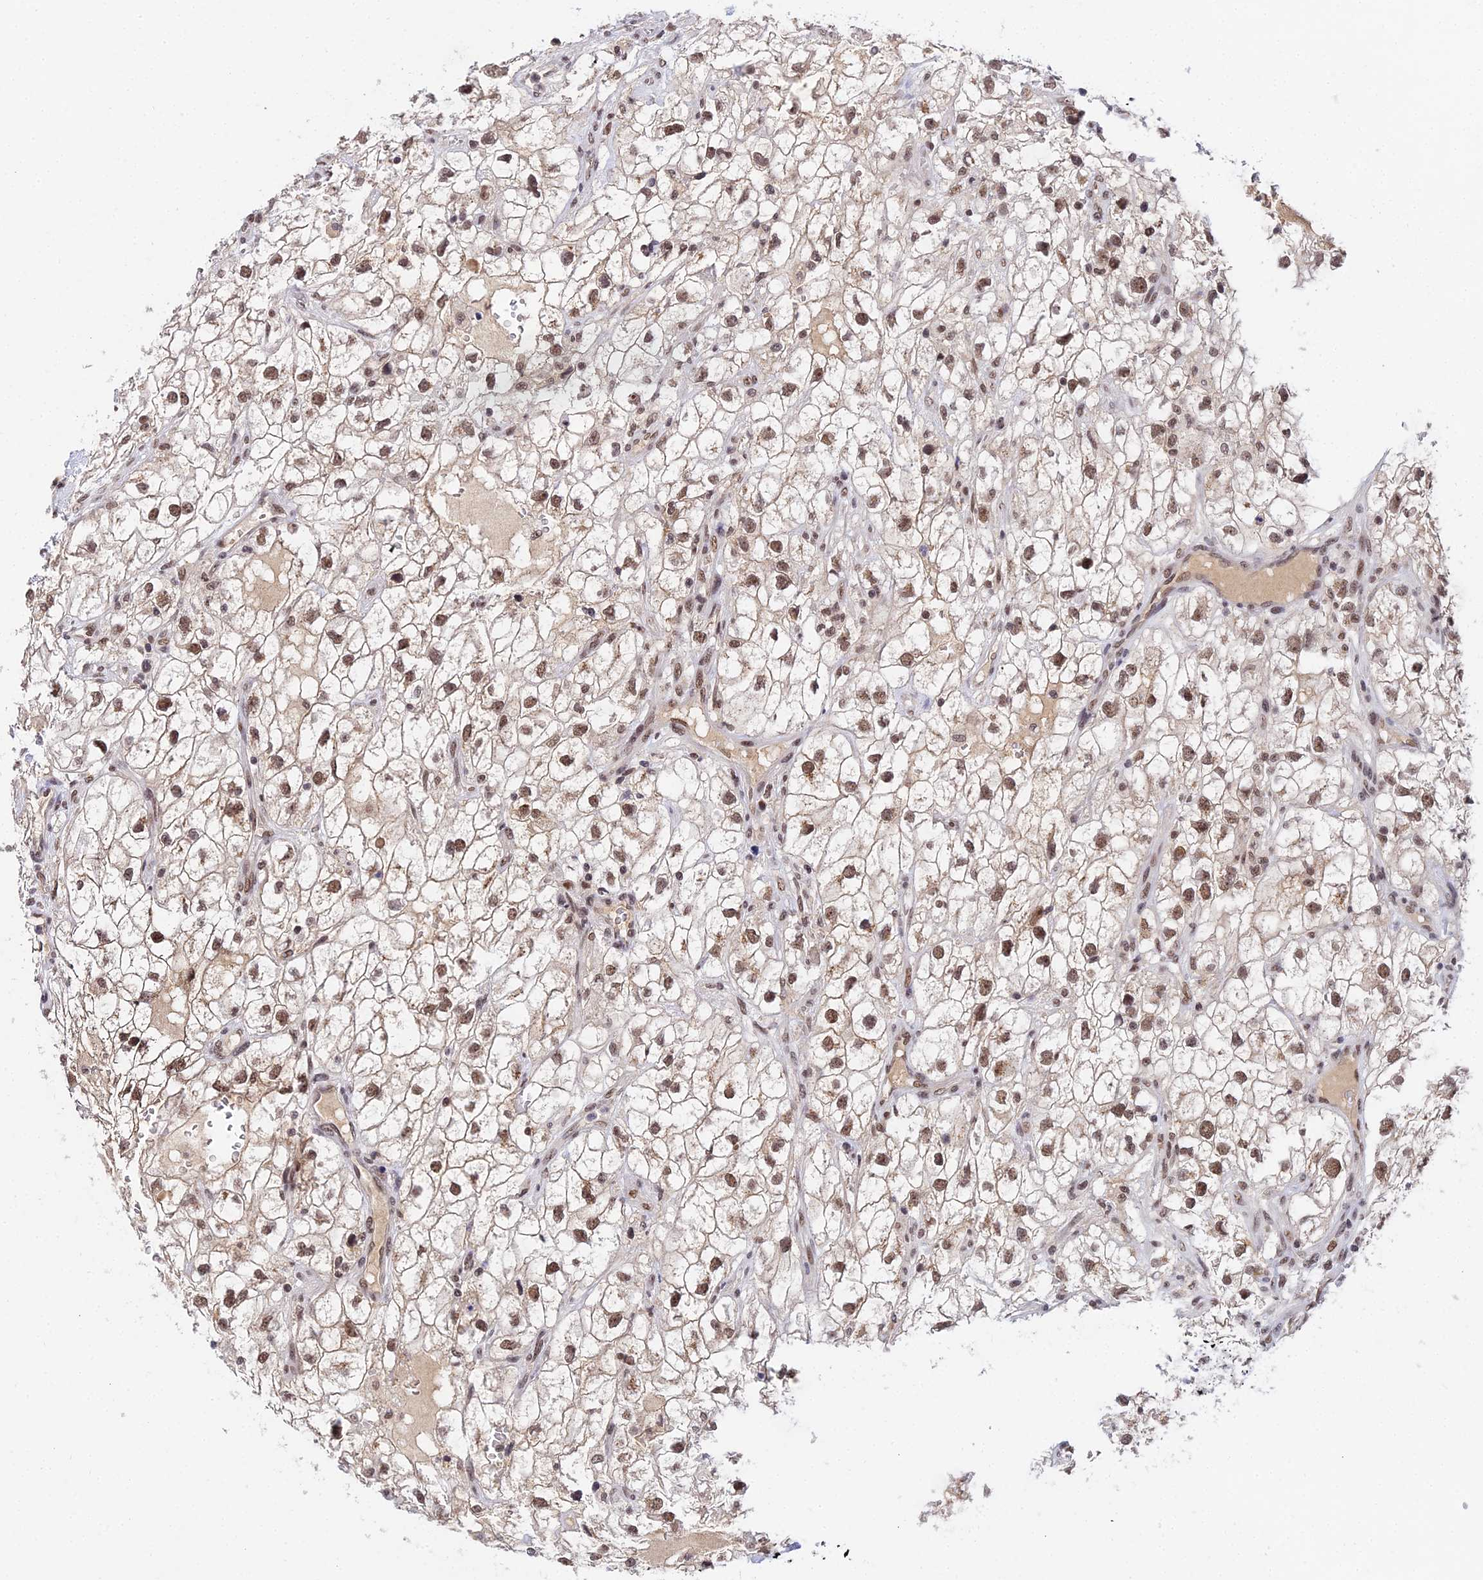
{"staining": {"intensity": "moderate", "quantity": ">75%", "location": "nuclear"}, "tissue": "renal cancer", "cell_type": "Tumor cells", "image_type": "cancer", "snomed": [{"axis": "morphology", "description": "Adenocarcinoma, NOS"}, {"axis": "topography", "description": "Kidney"}], "caption": "Tumor cells exhibit medium levels of moderate nuclear positivity in approximately >75% of cells in renal adenocarcinoma.", "gene": "EXOSC3", "patient": {"sex": "male", "age": 59}}